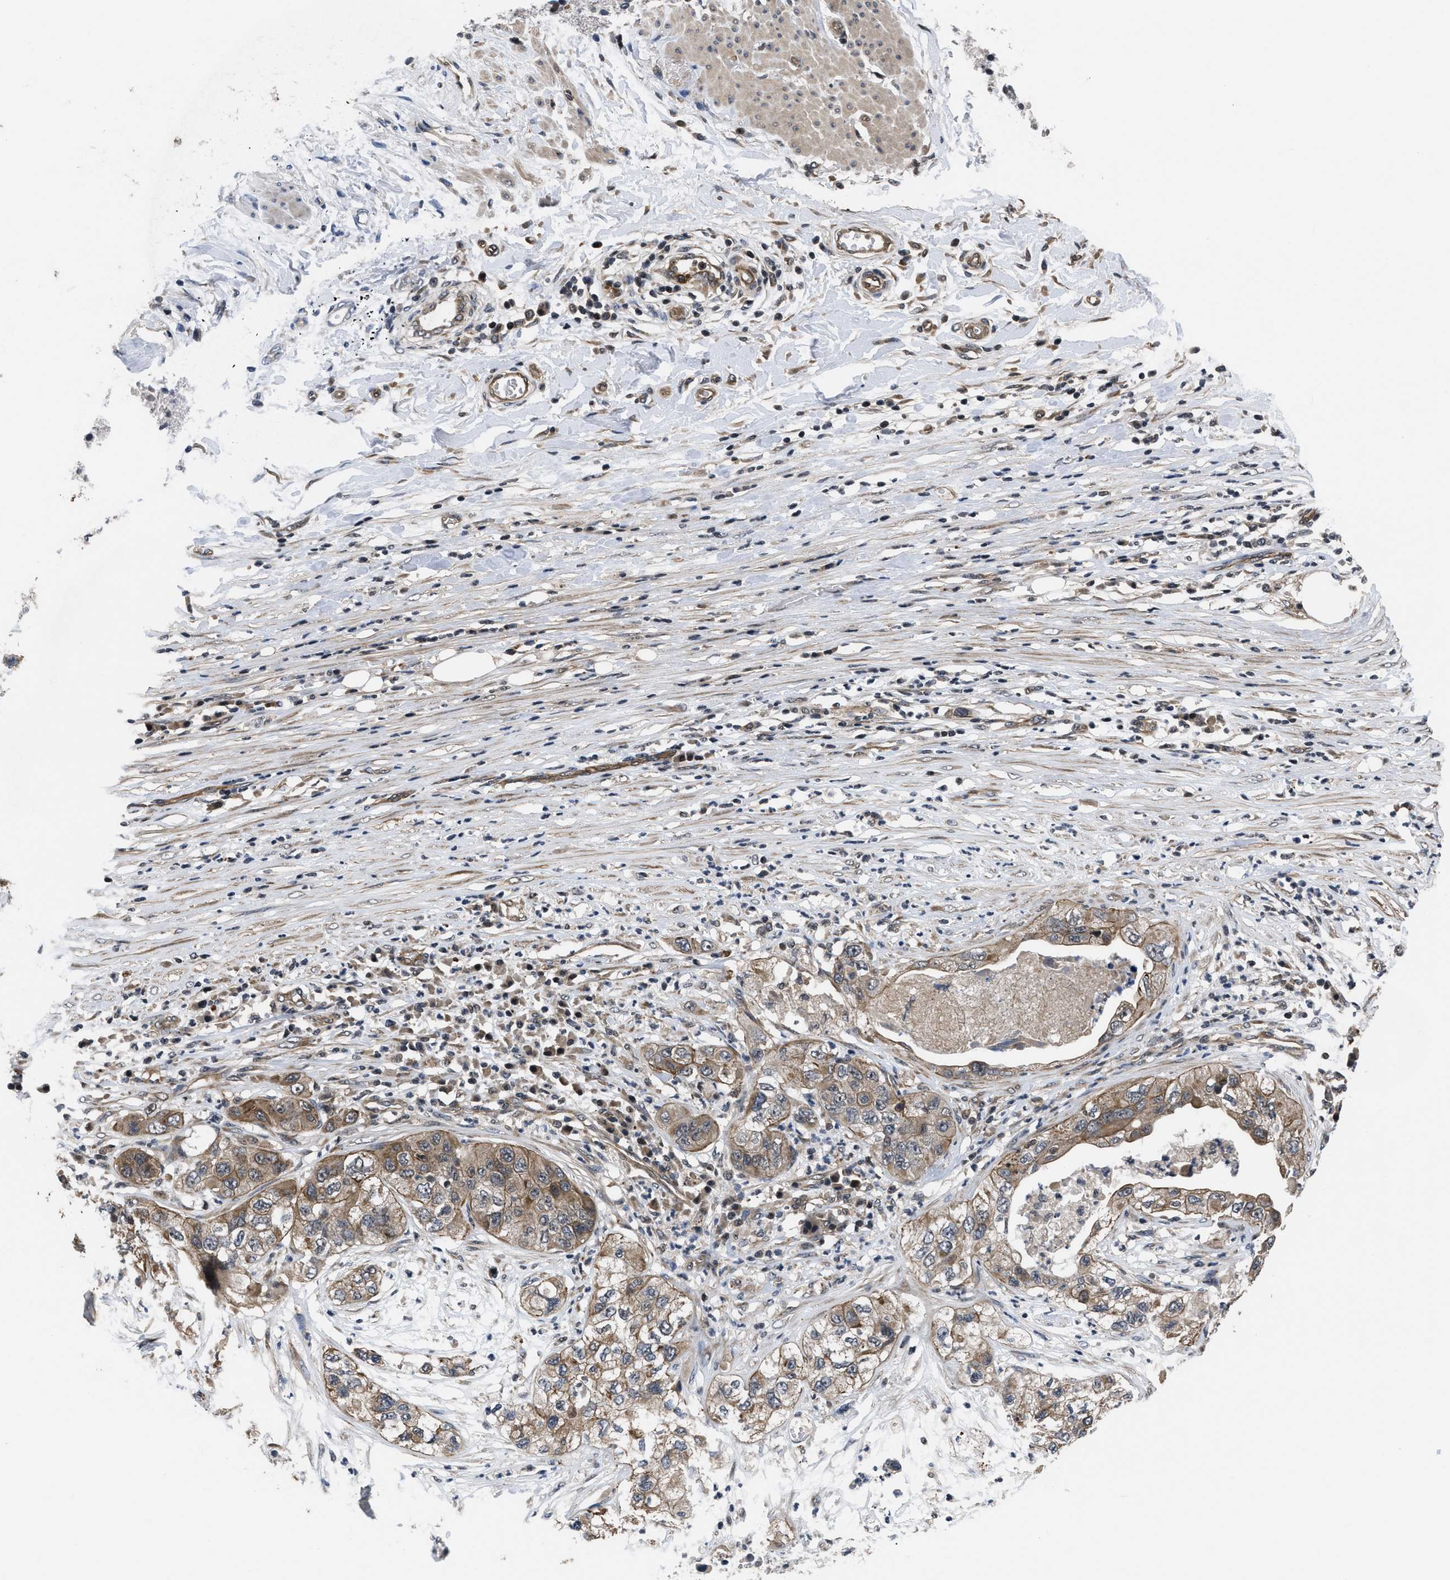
{"staining": {"intensity": "moderate", "quantity": ">75%", "location": "cytoplasmic/membranous"}, "tissue": "pancreatic cancer", "cell_type": "Tumor cells", "image_type": "cancer", "snomed": [{"axis": "morphology", "description": "Adenocarcinoma, NOS"}, {"axis": "topography", "description": "Pancreas"}], "caption": "Immunohistochemistry of pancreatic adenocarcinoma exhibits medium levels of moderate cytoplasmic/membranous positivity in approximately >75% of tumor cells. (DAB IHC with brightfield microscopy, high magnification).", "gene": "DNAJC14", "patient": {"sex": "female", "age": 78}}